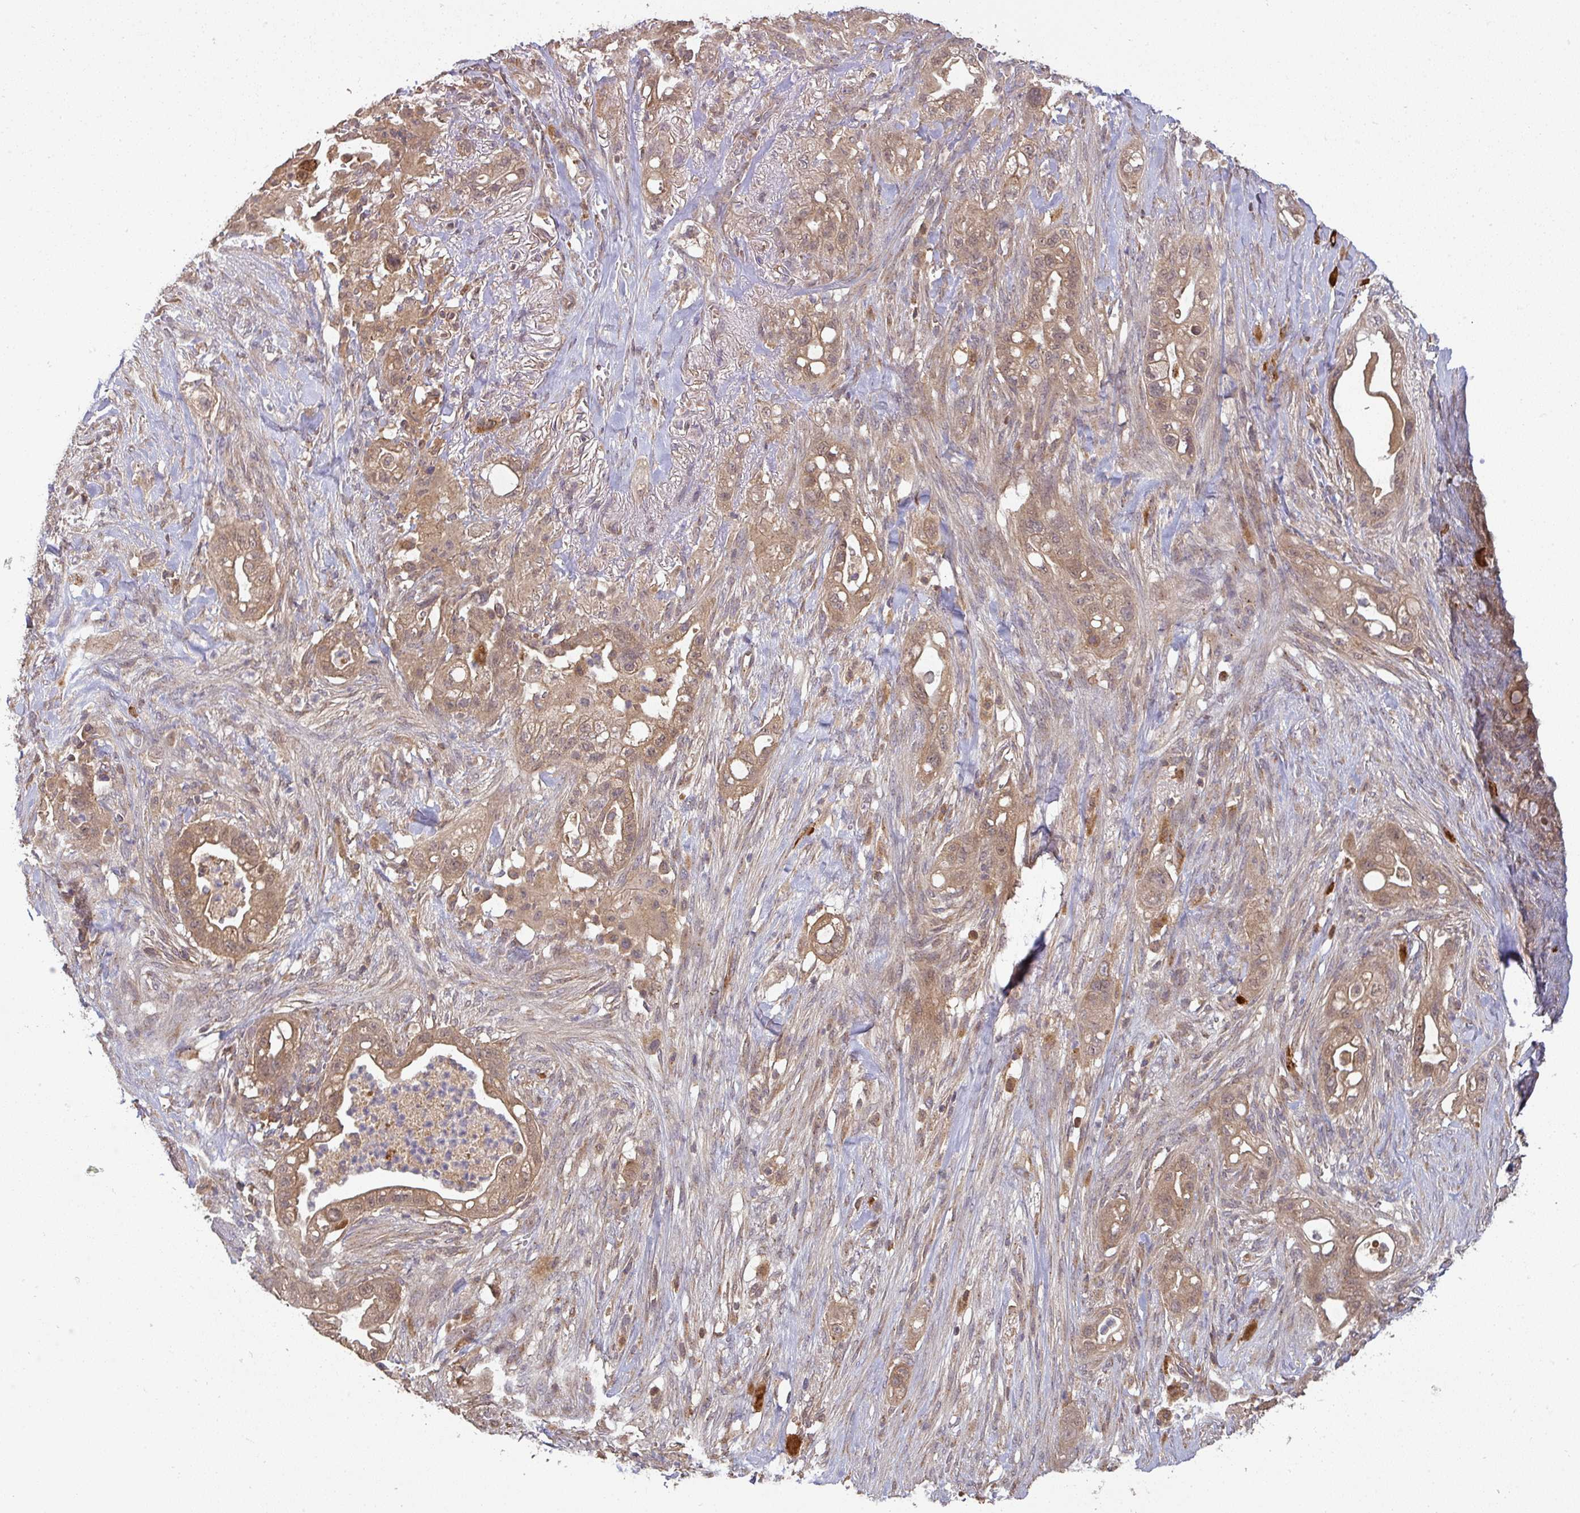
{"staining": {"intensity": "moderate", "quantity": ">75%", "location": "cytoplasmic/membranous"}, "tissue": "pancreatic cancer", "cell_type": "Tumor cells", "image_type": "cancer", "snomed": [{"axis": "morphology", "description": "Adenocarcinoma, NOS"}, {"axis": "topography", "description": "Pancreas"}], "caption": "An immunohistochemistry (IHC) histopathology image of neoplastic tissue is shown. Protein staining in brown highlights moderate cytoplasmic/membranous positivity in pancreatic adenocarcinoma within tumor cells.", "gene": "CCDC121", "patient": {"sex": "male", "age": 44}}